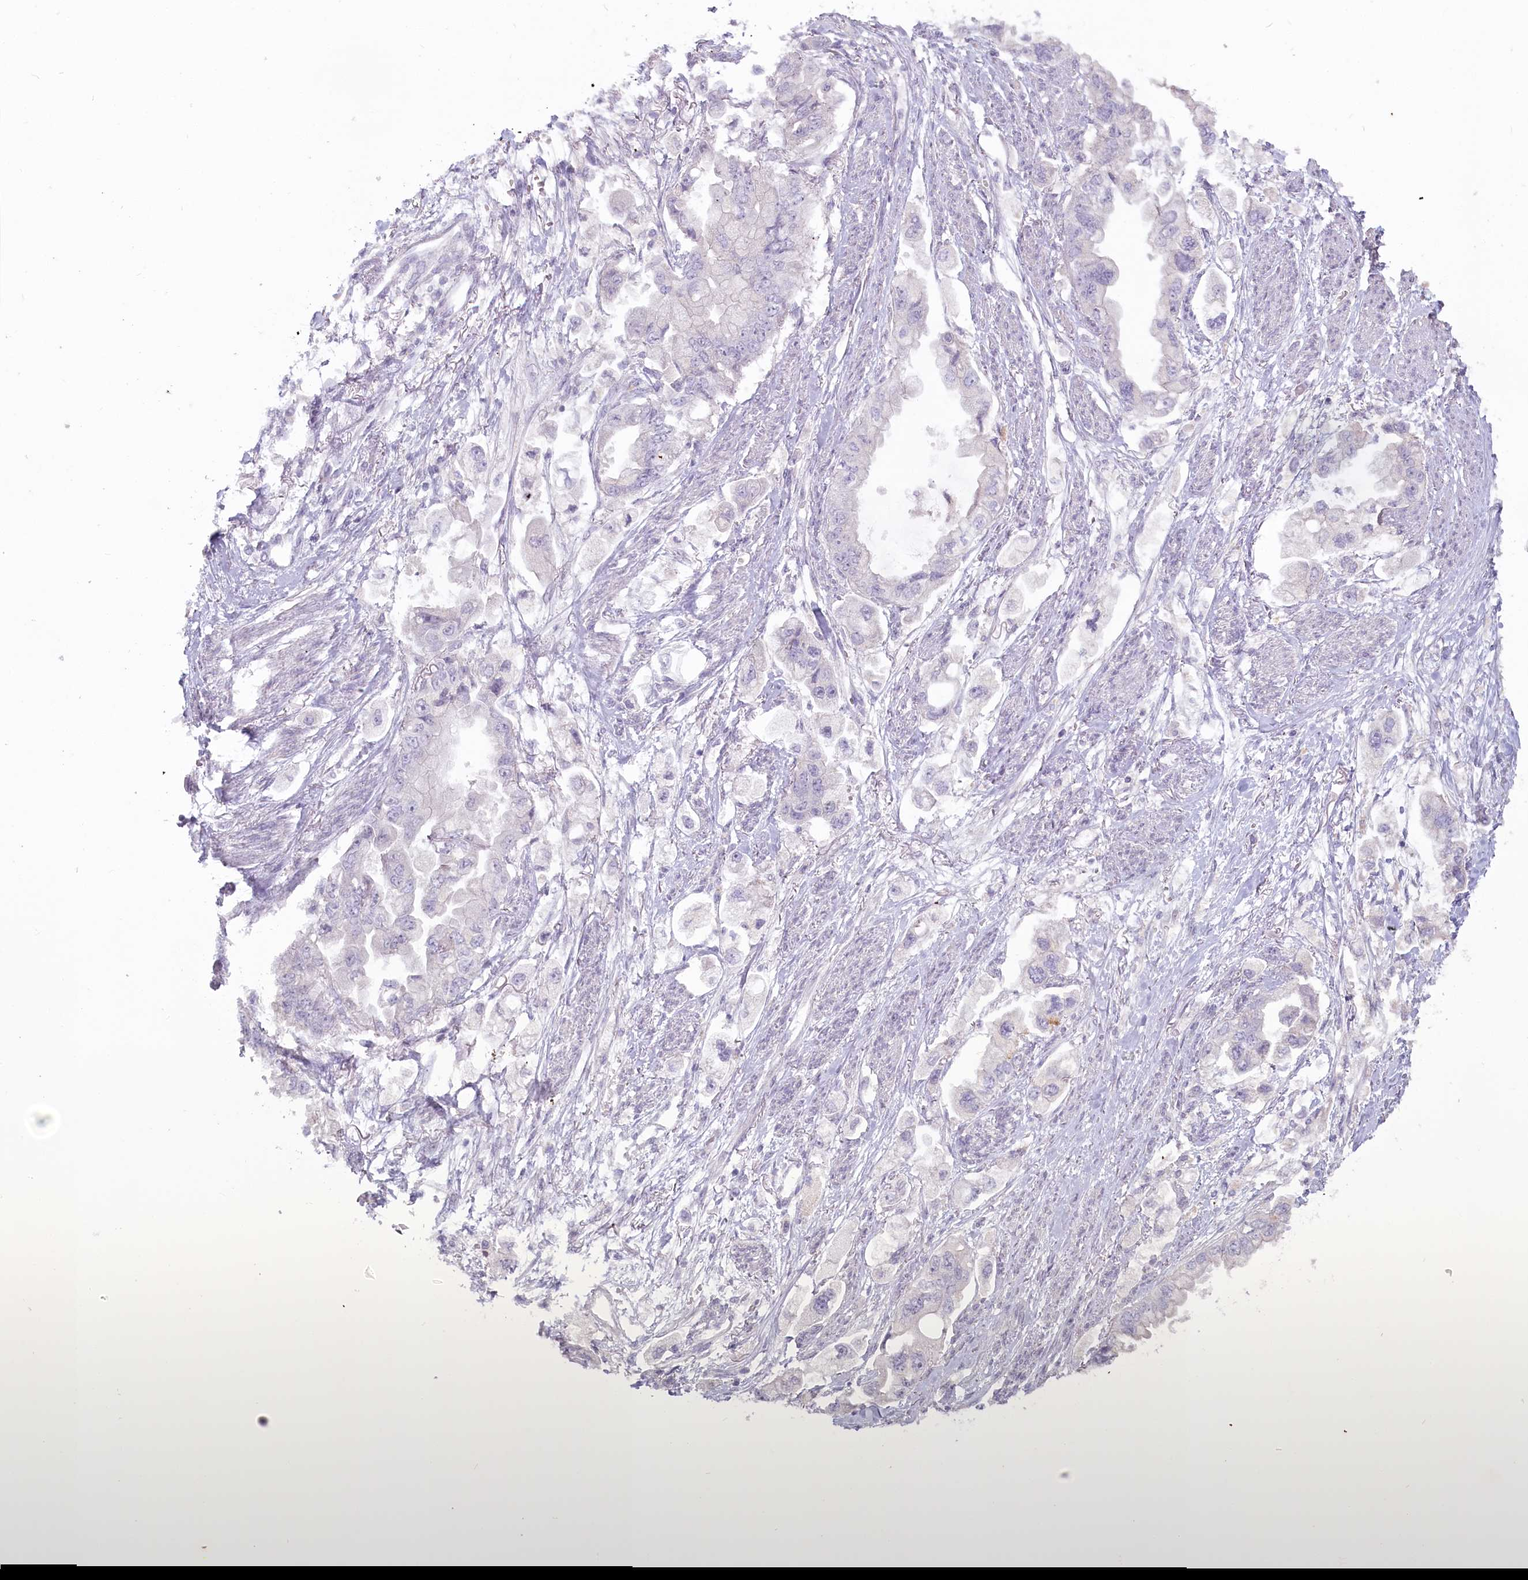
{"staining": {"intensity": "negative", "quantity": "none", "location": "none"}, "tissue": "stomach cancer", "cell_type": "Tumor cells", "image_type": "cancer", "snomed": [{"axis": "morphology", "description": "Adenocarcinoma, NOS"}, {"axis": "topography", "description": "Stomach"}], "caption": "Protein analysis of stomach cancer shows no significant positivity in tumor cells.", "gene": "USP11", "patient": {"sex": "male", "age": 62}}